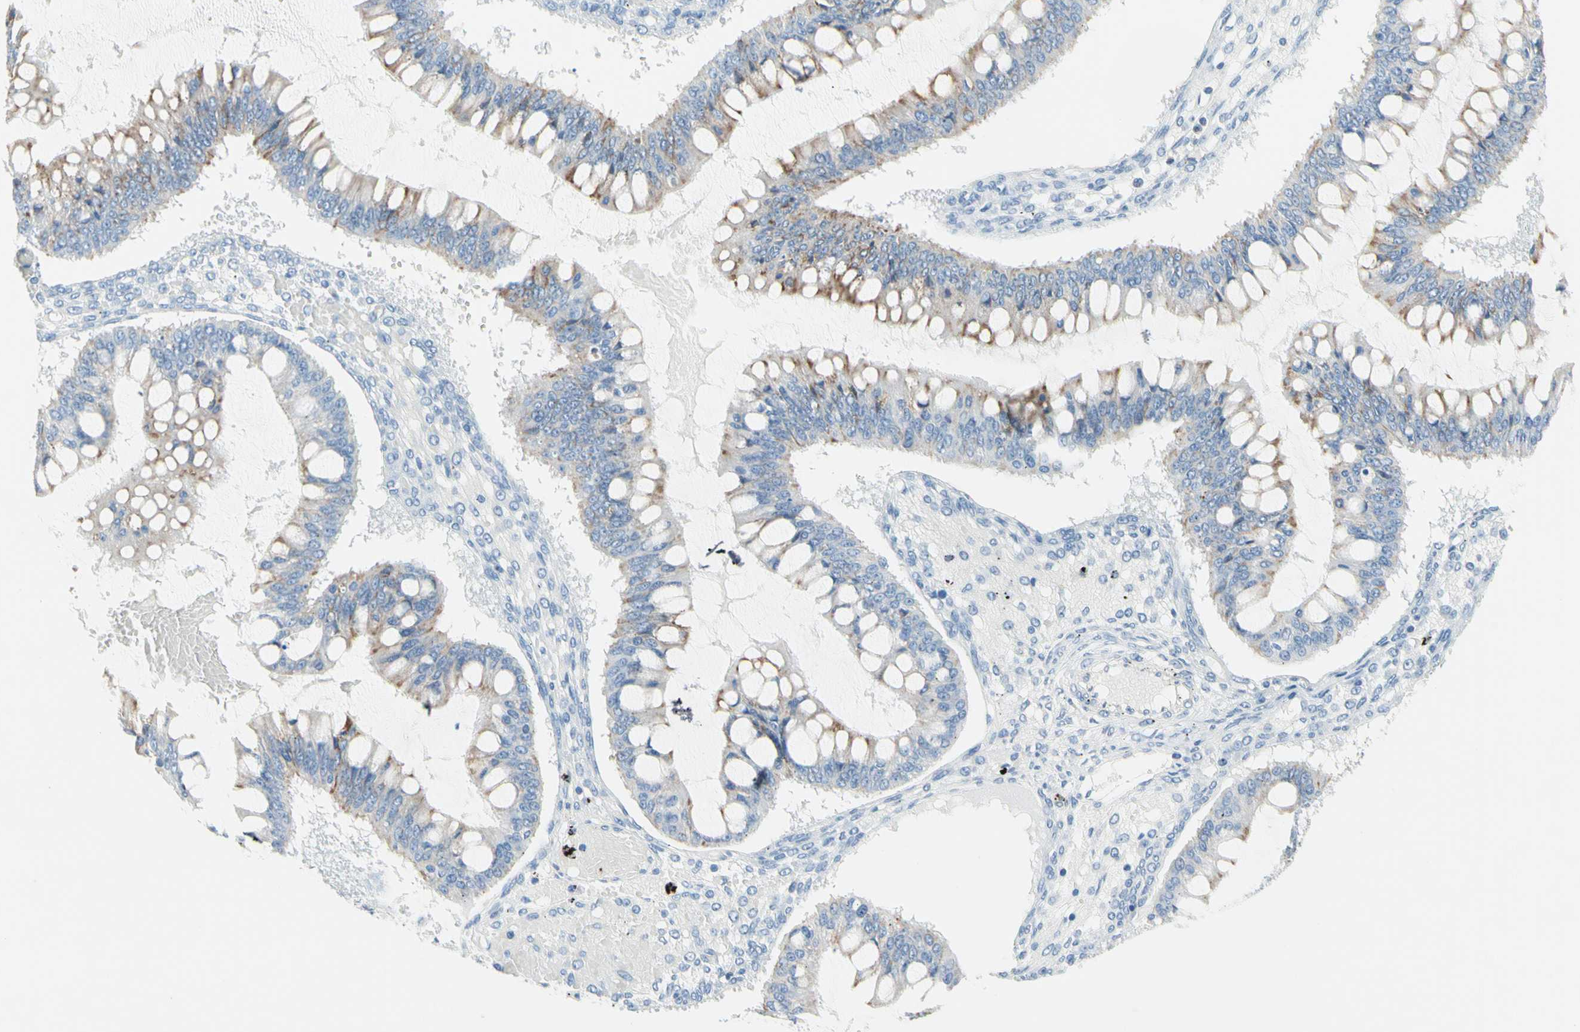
{"staining": {"intensity": "weak", "quantity": "25%-75%", "location": "cytoplasmic/membranous"}, "tissue": "ovarian cancer", "cell_type": "Tumor cells", "image_type": "cancer", "snomed": [{"axis": "morphology", "description": "Cystadenocarcinoma, mucinous, NOS"}, {"axis": "topography", "description": "Ovary"}], "caption": "The micrograph demonstrates a brown stain indicating the presence of a protein in the cytoplasmic/membranous of tumor cells in ovarian cancer.", "gene": "CYSLTR1", "patient": {"sex": "female", "age": 73}}